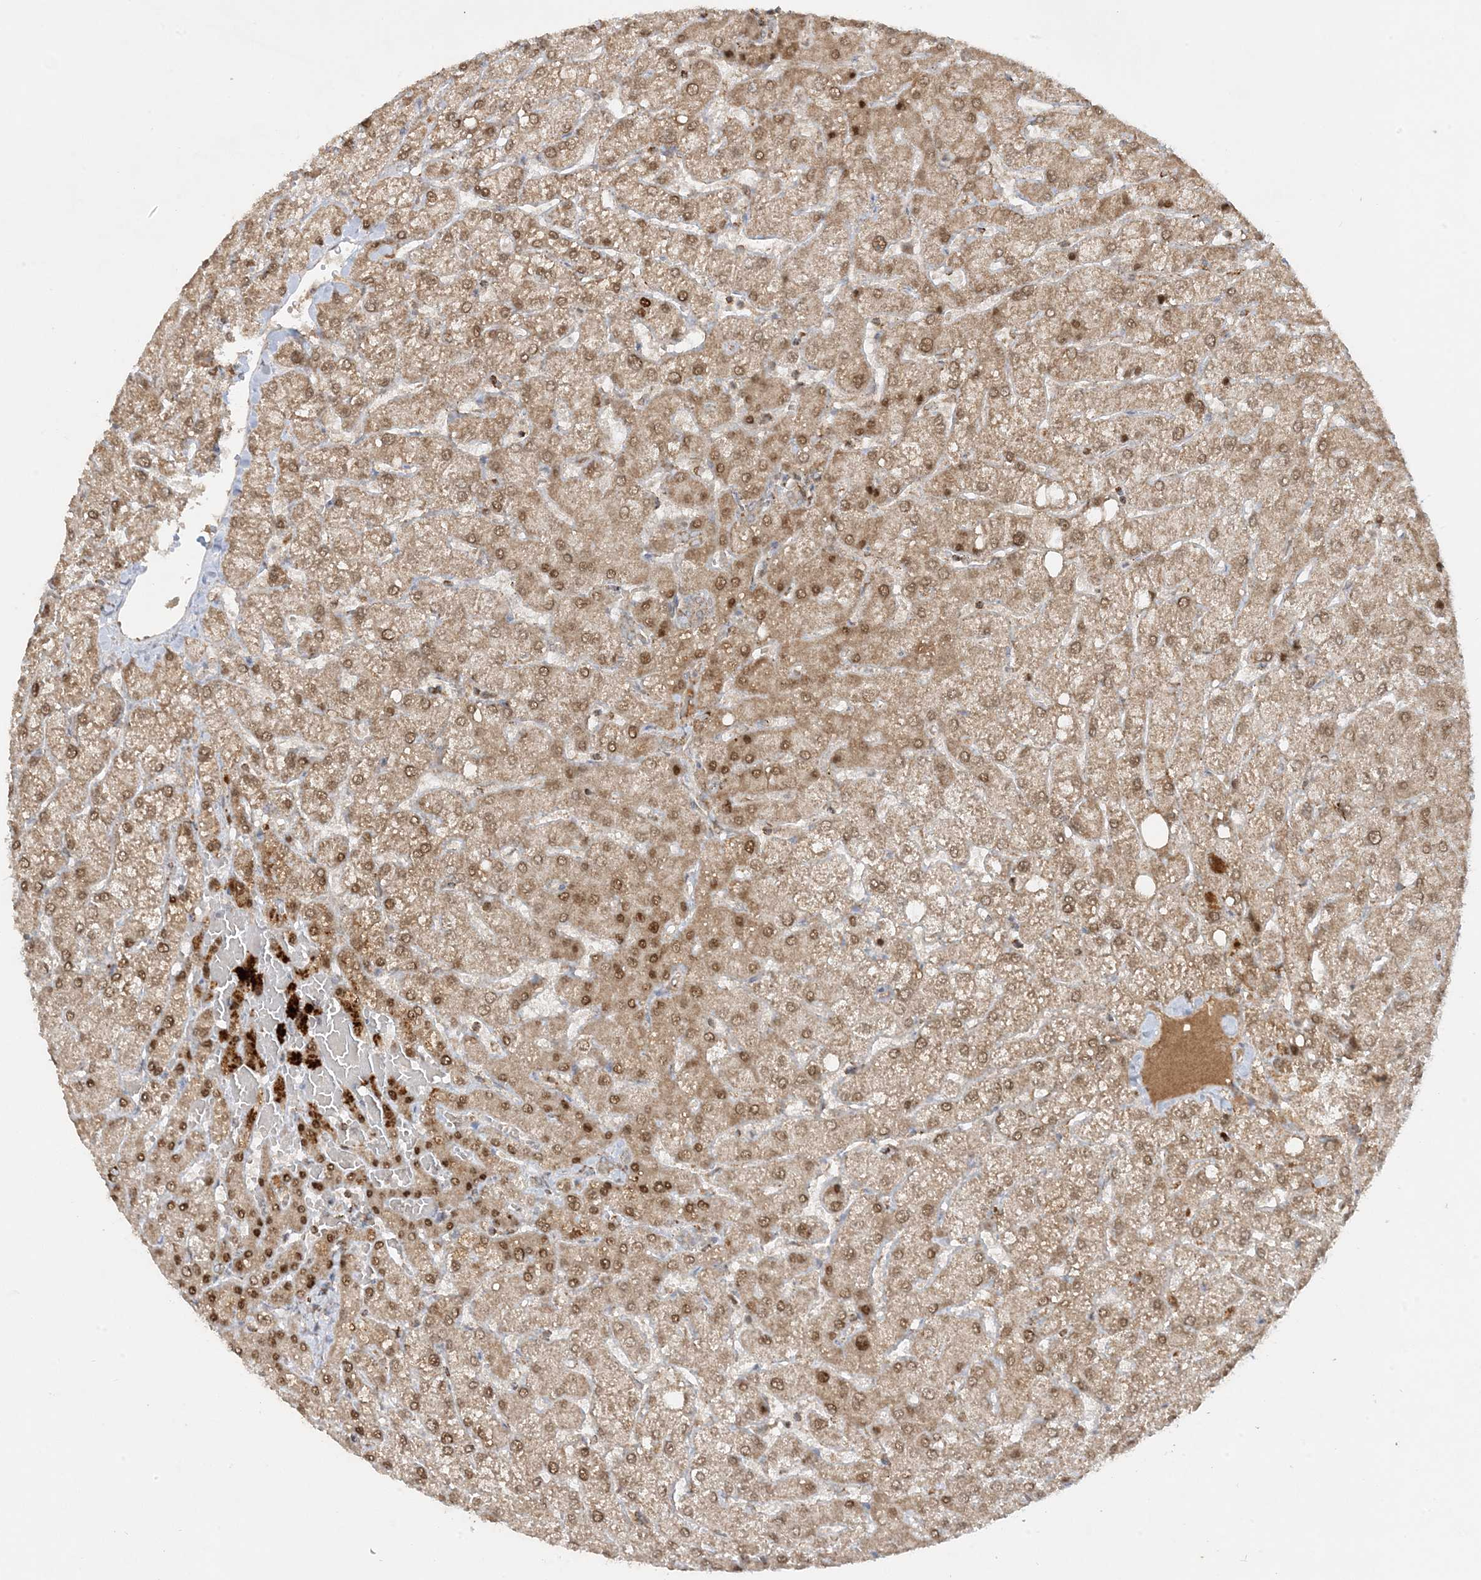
{"staining": {"intensity": "weak", "quantity": "<25%", "location": "cytoplasmic/membranous"}, "tissue": "liver", "cell_type": "Cholangiocytes", "image_type": "normal", "snomed": [{"axis": "morphology", "description": "Normal tissue, NOS"}, {"axis": "topography", "description": "Liver"}], "caption": "High magnification brightfield microscopy of normal liver stained with DAB (3,3'-diaminobenzidine) (brown) and counterstained with hematoxylin (blue): cholangiocytes show no significant positivity. Nuclei are stained in blue.", "gene": "NDUFAF3", "patient": {"sex": "female", "age": 54}}